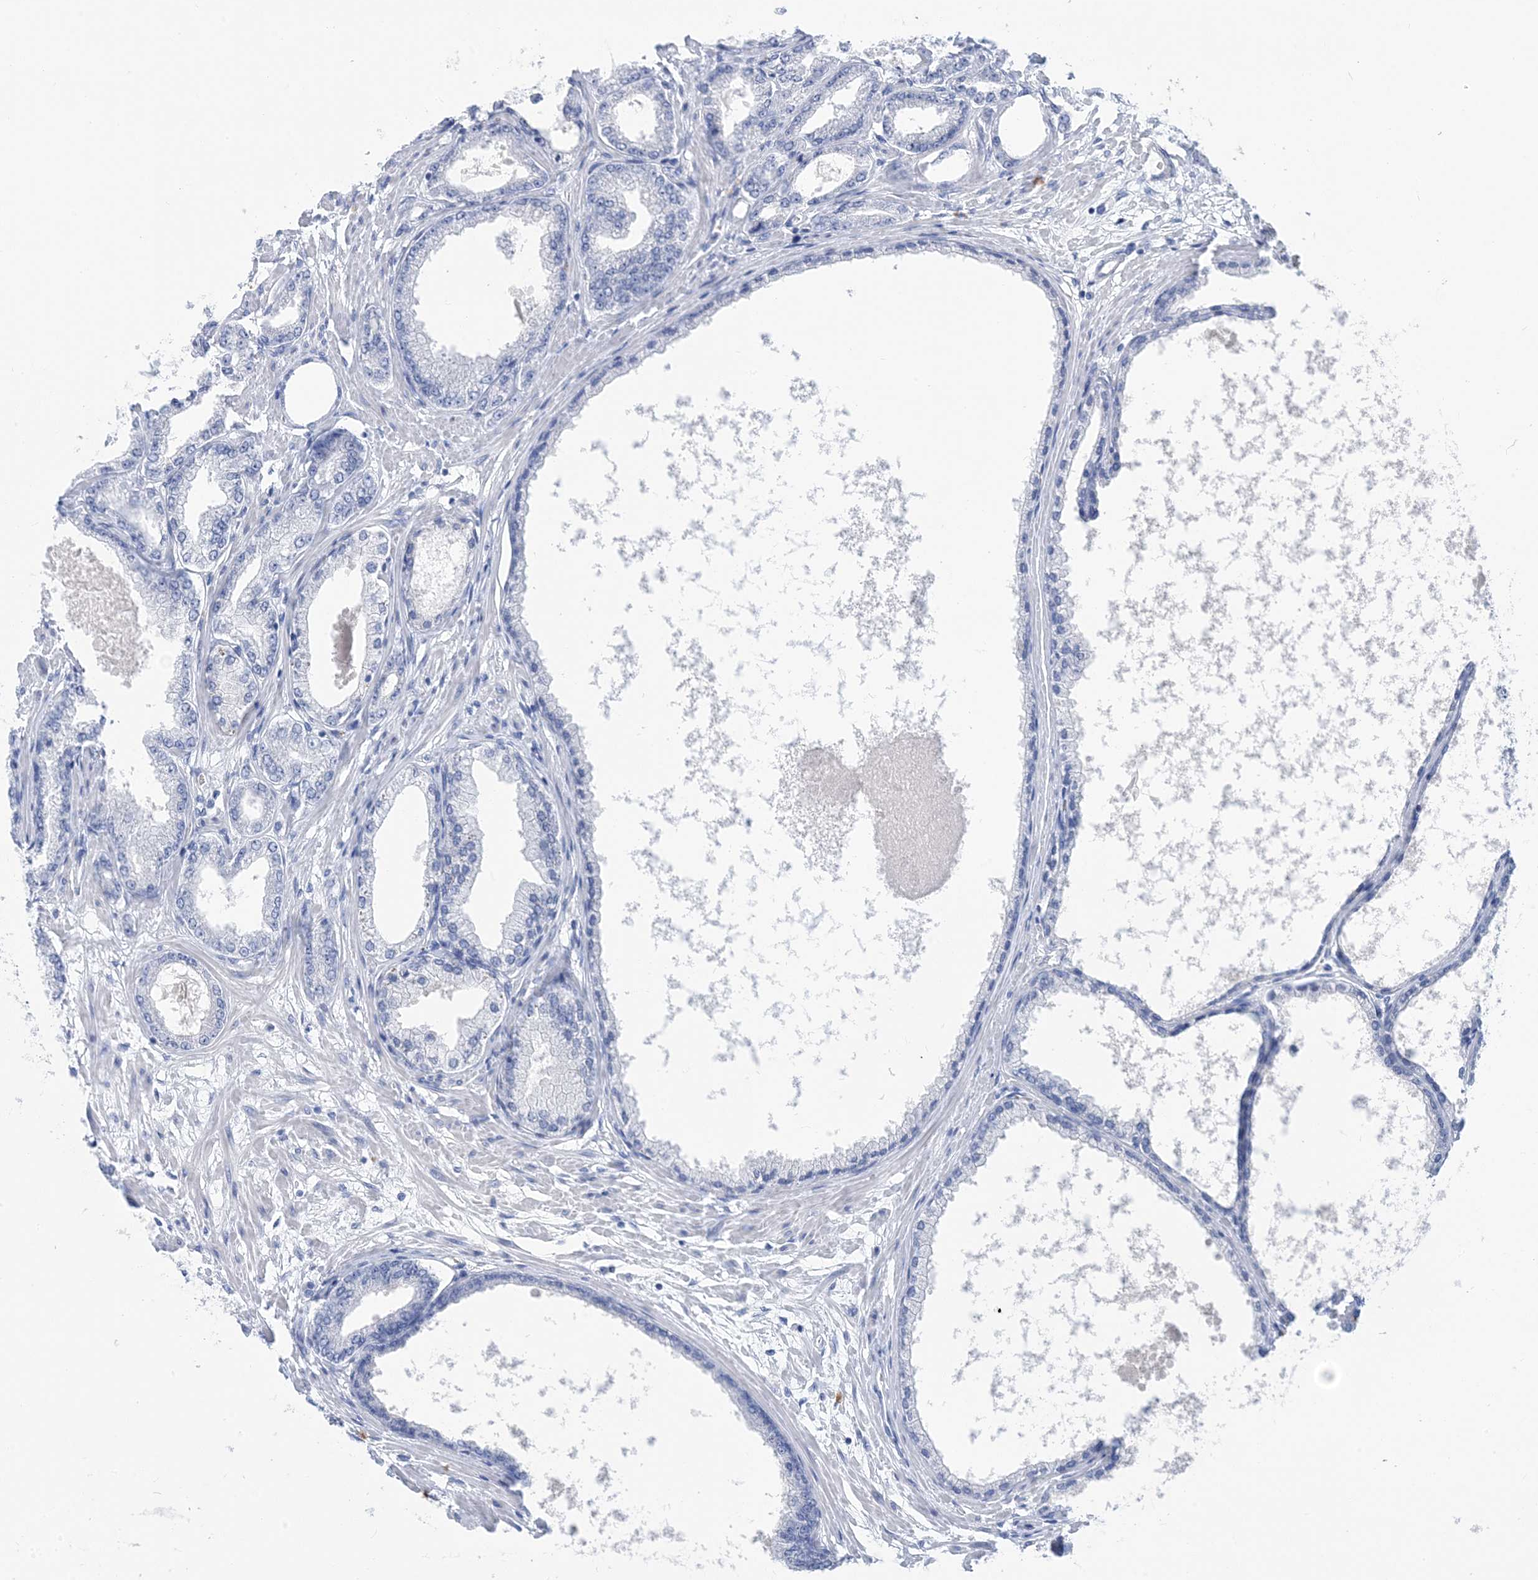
{"staining": {"intensity": "negative", "quantity": "none", "location": "none"}, "tissue": "prostate cancer", "cell_type": "Tumor cells", "image_type": "cancer", "snomed": [{"axis": "morphology", "description": "Adenocarcinoma, Low grade"}, {"axis": "topography", "description": "Prostate"}], "caption": "DAB immunohistochemical staining of human prostate cancer shows no significant expression in tumor cells.", "gene": "SH3YL1", "patient": {"sex": "male", "age": 63}}